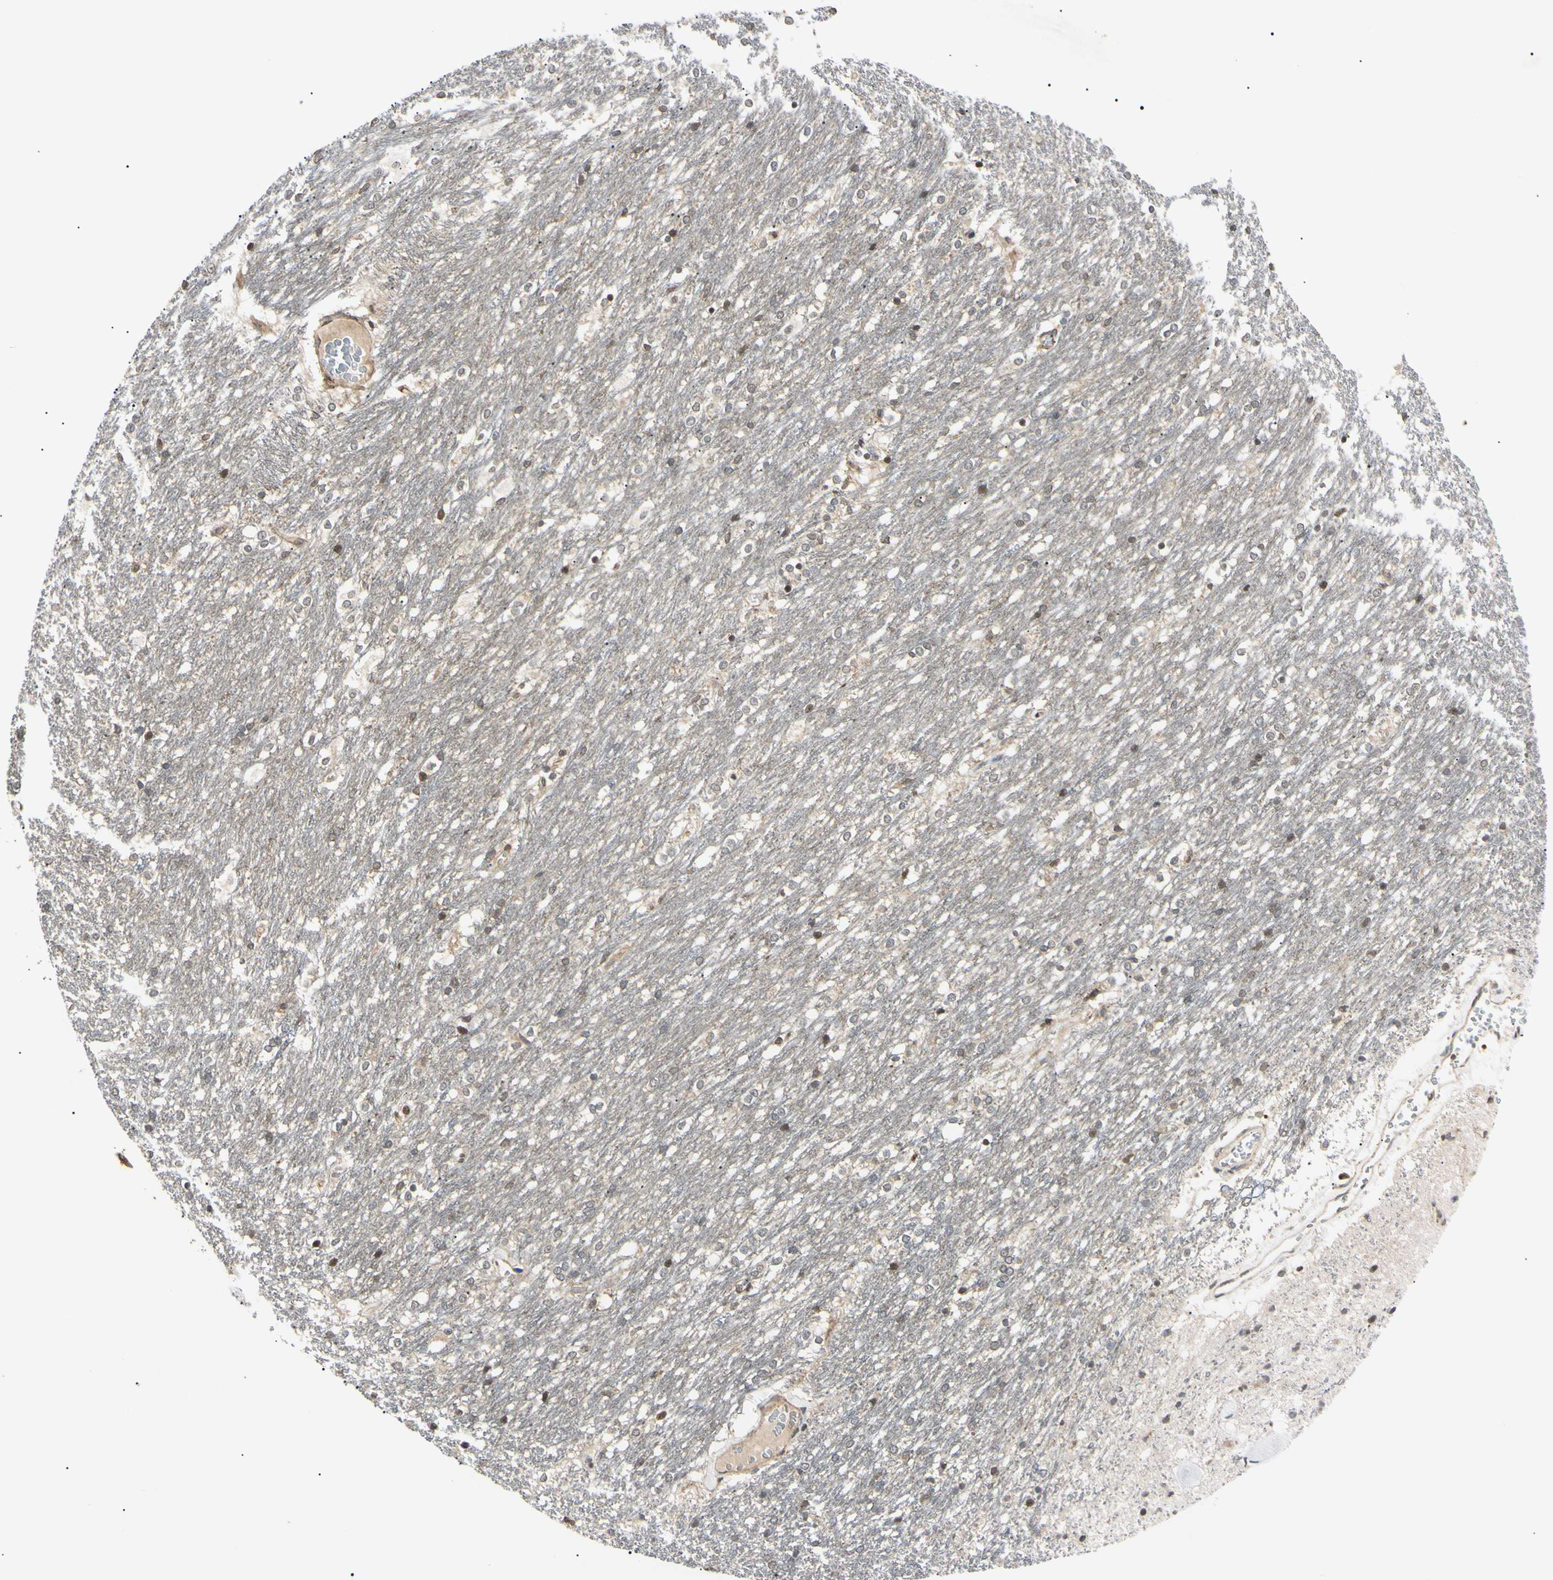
{"staining": {"intensity": "weak", "quantity": "<25%", "location": "cytoplasmic/membranous,nuclear"}, "tissue": "caudate", "cell_type": "Glial cells", "image_type": "normal", "snomed": [{"axis": "morphology", "description": "Normal tissue, NOS"}, {"axis": "topography", "description": "Lateral ventricle wall"}], "caption": "Glial cells are negative for protein expression in normal human caudate. (Brightfield microscopy of DAB (3,3'-diaminobenzidine) IHC at high magnification).", "gene": "EPN1", "patient": {"sex": "female", "age": 19}}